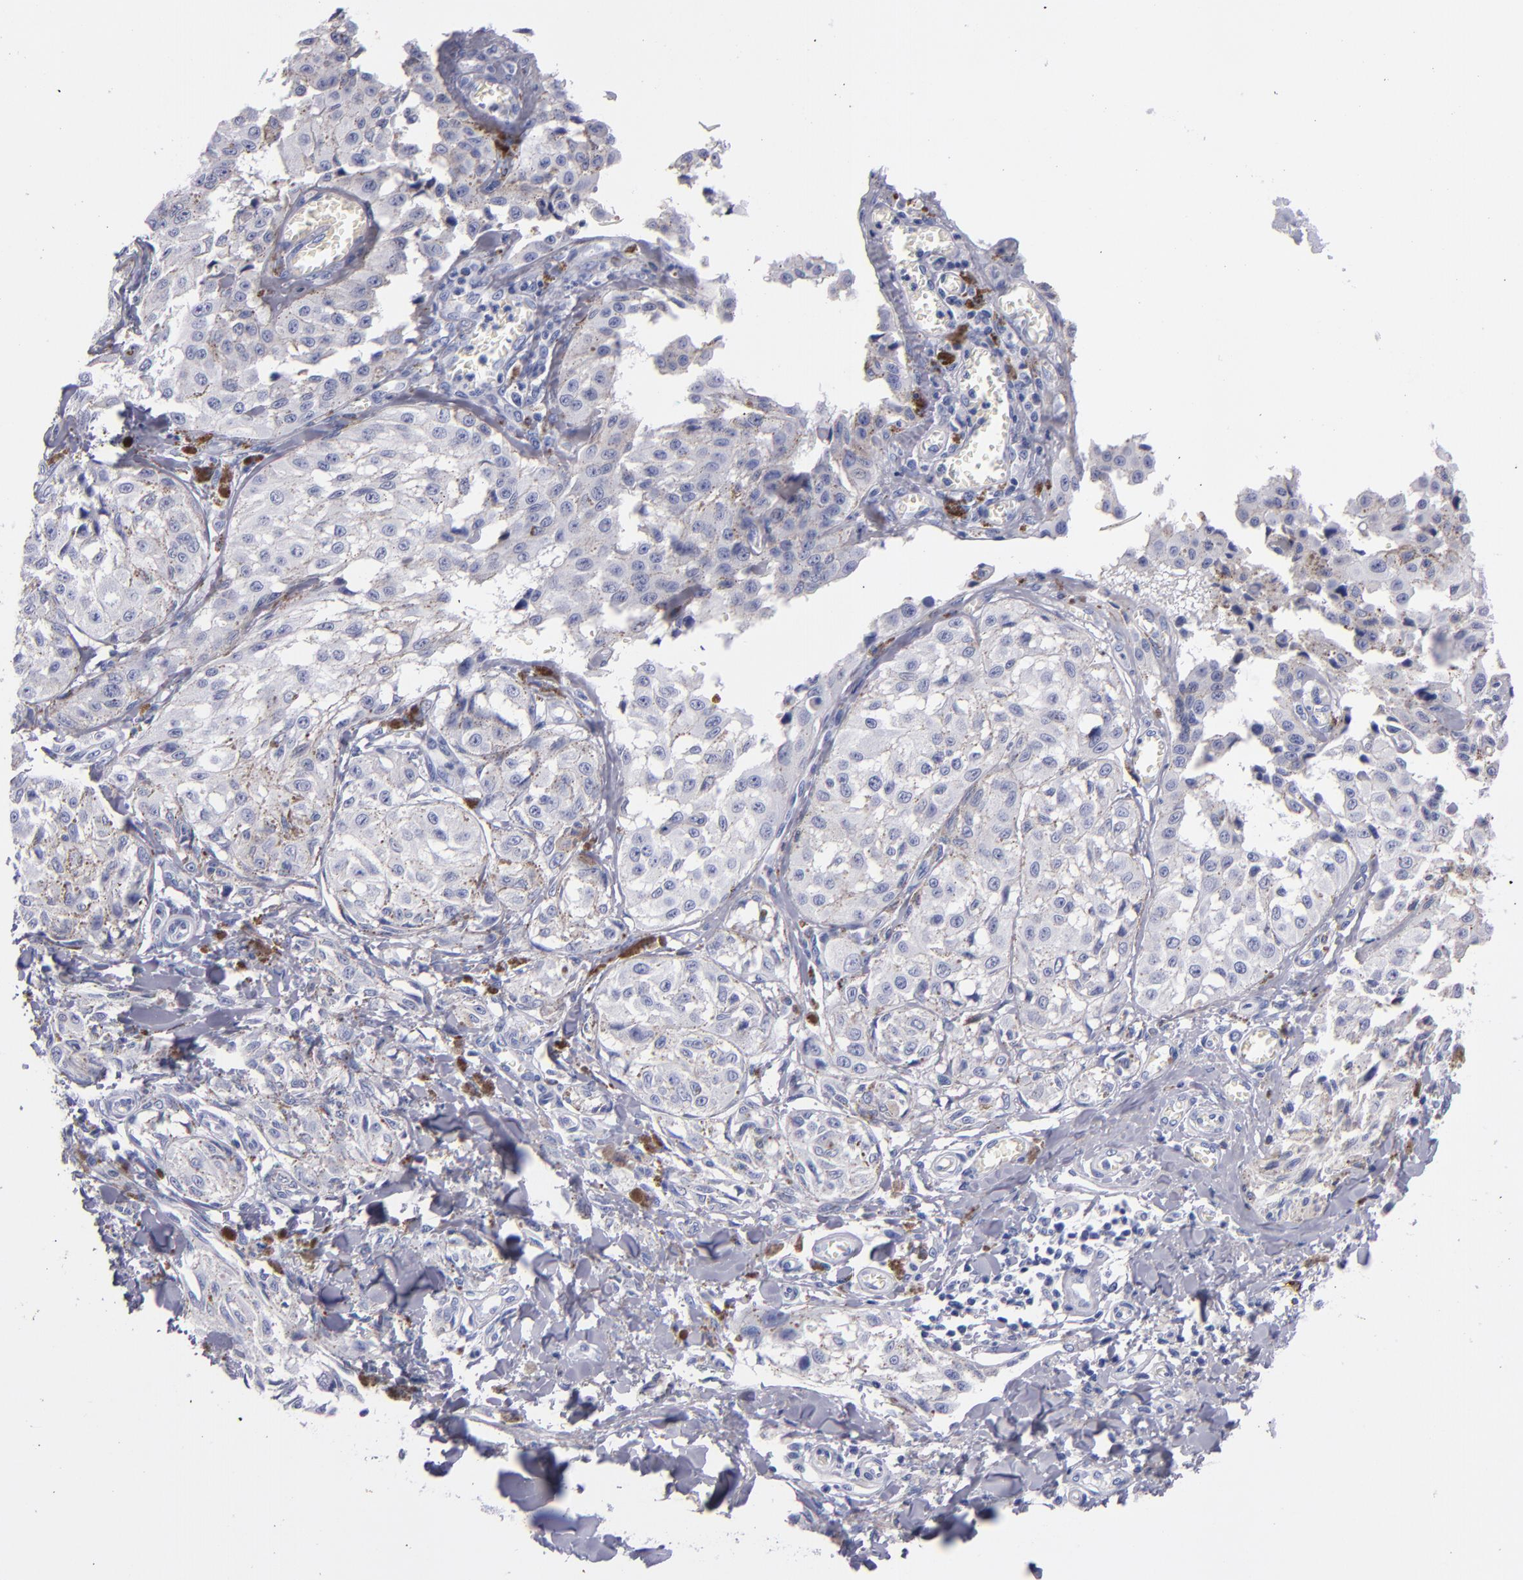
{"staining": {"intensity": "negative", "quantity": "none", "location": "none"}, "tissue": "melanoma", "cell_type": "Tumor cells", "image_type": "cancer", "snomed": [{"axis": "morphology", "description": "Malignant melanoma, NOS"}, {"axis": "topography", "description": "Skin"}], "caption": "Protein analysis of malignant melanoma displays no significant expression in tumor cells. Brightfield microscopy of IHC stained with DAB (3,3'-diaminobenzidine) (brown) and hematoxylin (blue), captured at high magnification.", "gene": "CD38", "patient": {"sex": "female", "age": 82}}